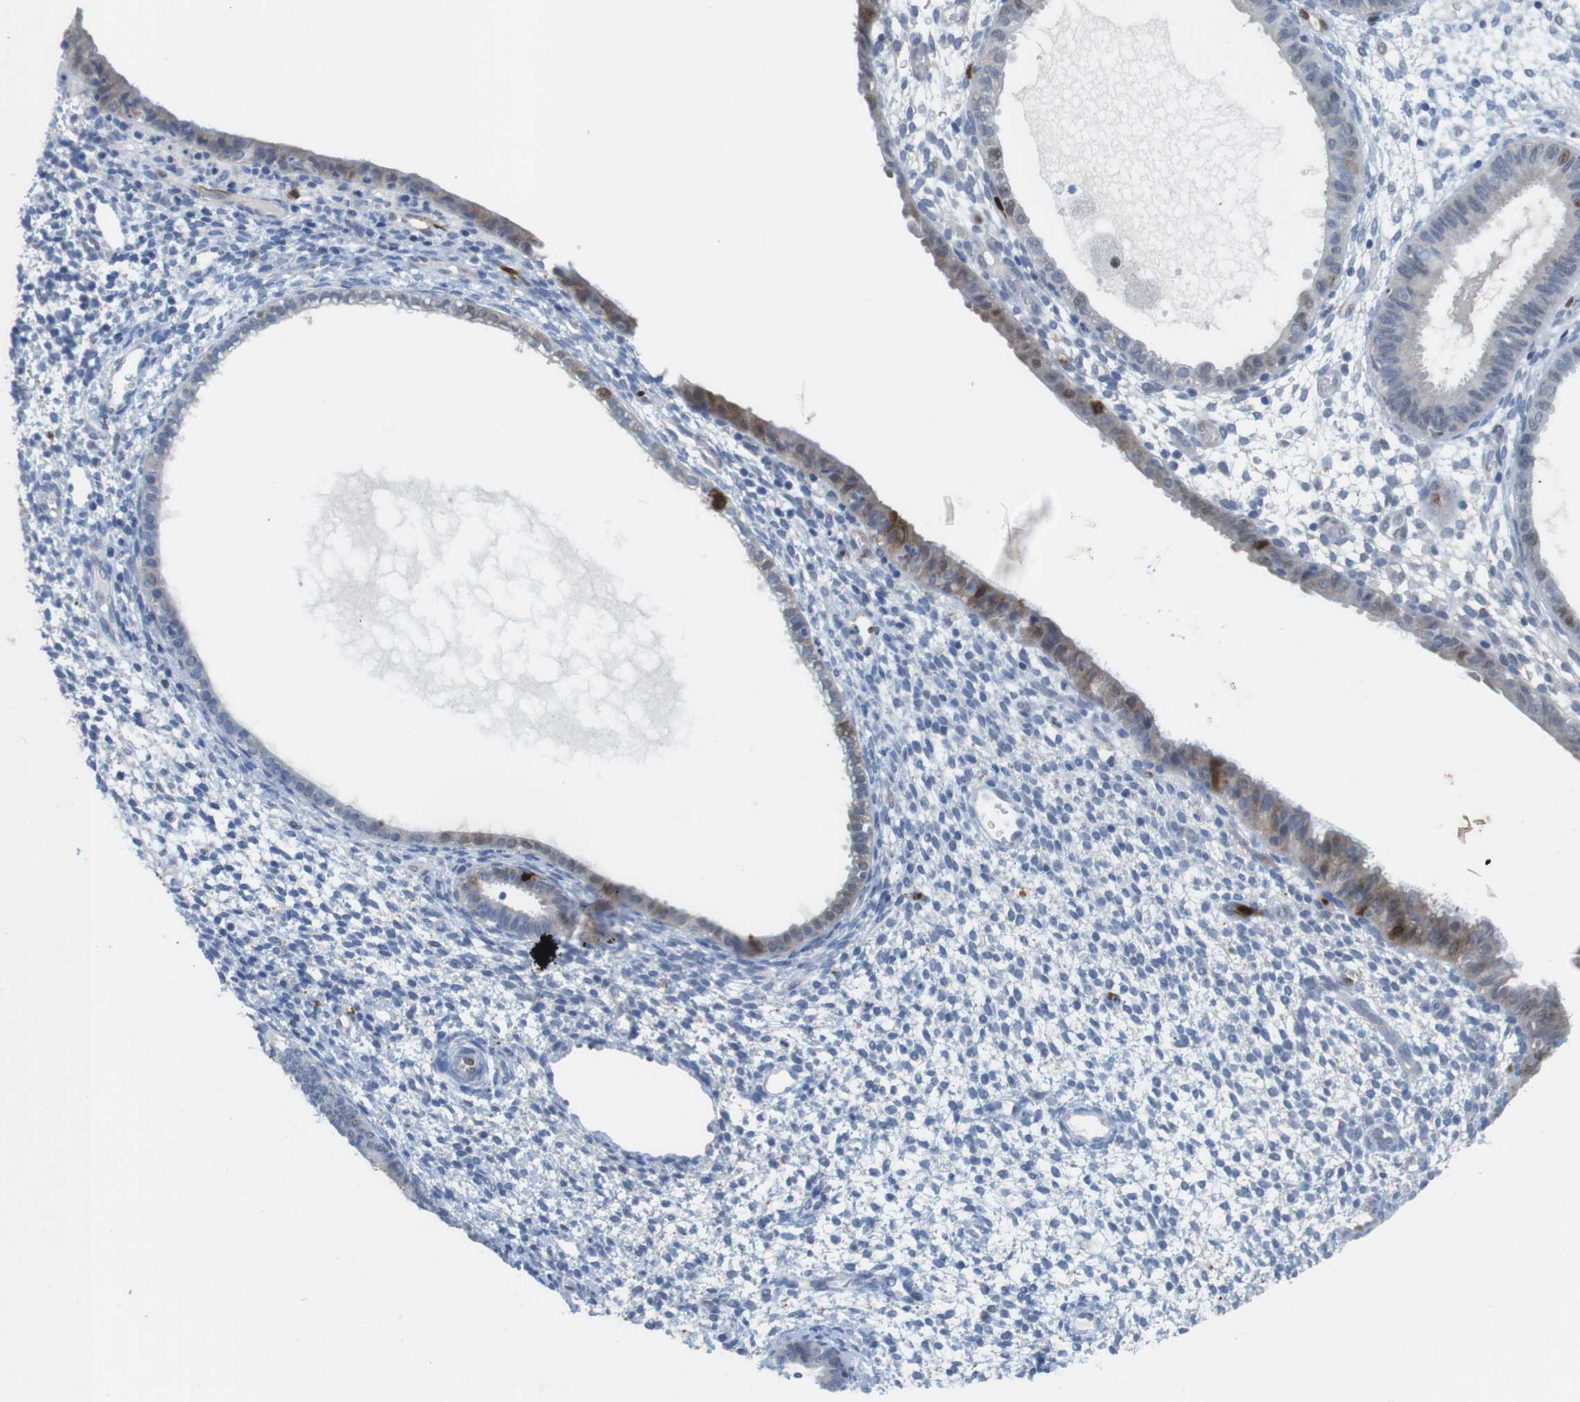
{"staining": {"intensity": "negative", "quantity": "none", "location": "none"}, "tissue": "endometrium", "cell_type": "Cells in endometrial stroma", "image_type": "normal", "snomed": [{"axis": "morphology", "description": "Normal tissue, NOS"}, {"axis": "topography", "description": "Endometrium"}], "caption": "This is an immunohistochemistry micrograph of benign human endometrium. There is no positivity in cells in endometrial stroma.", "gene": "KPNA2", "patient": {"sex": "female", "age": 61}}